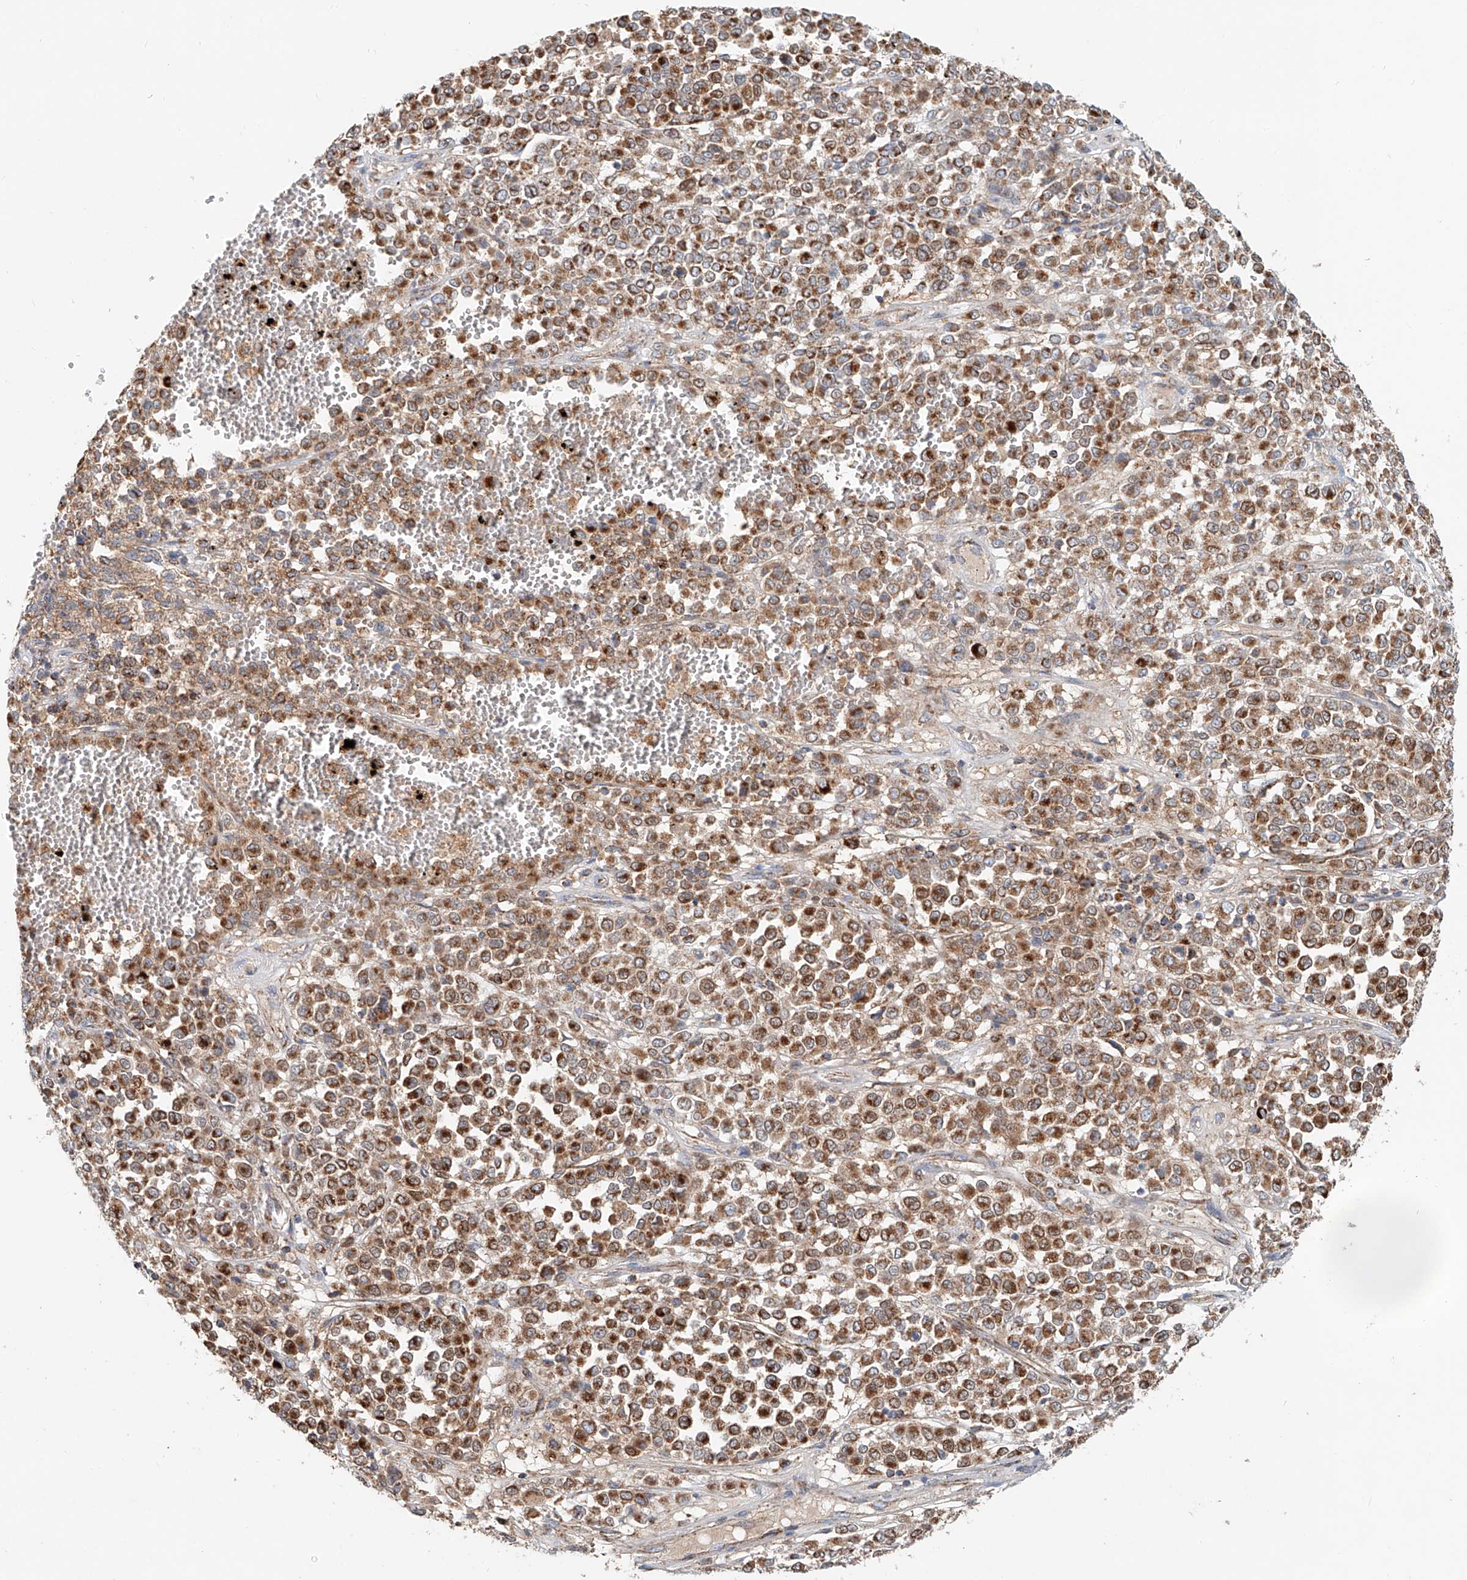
{"staining": {"intensity": "strong", "quantity": ">75%", "location": "cytoplasmic/membranous"}, "tissue": "melanoma", "cell_type": "Tumor cells", "image_type": "cancer", "snomed": [{"axis": "morphology", "description": "Malignant melanoma, Metastatic site"}, {"axis": "topography", "description": "Pancreas"}], "caption": "A micrograph of human melanoma stained for a protein displays strong cytoplasmic/membranous brown staining in tumor cells. Using DAB (3,3'-diaminobenzidine) (brown) and hematoxylin (blue) stains, captured at high magnification using brightfield microscopy.", "gene": "CARD10", "patient": {"sex": "female", "age": 30}}